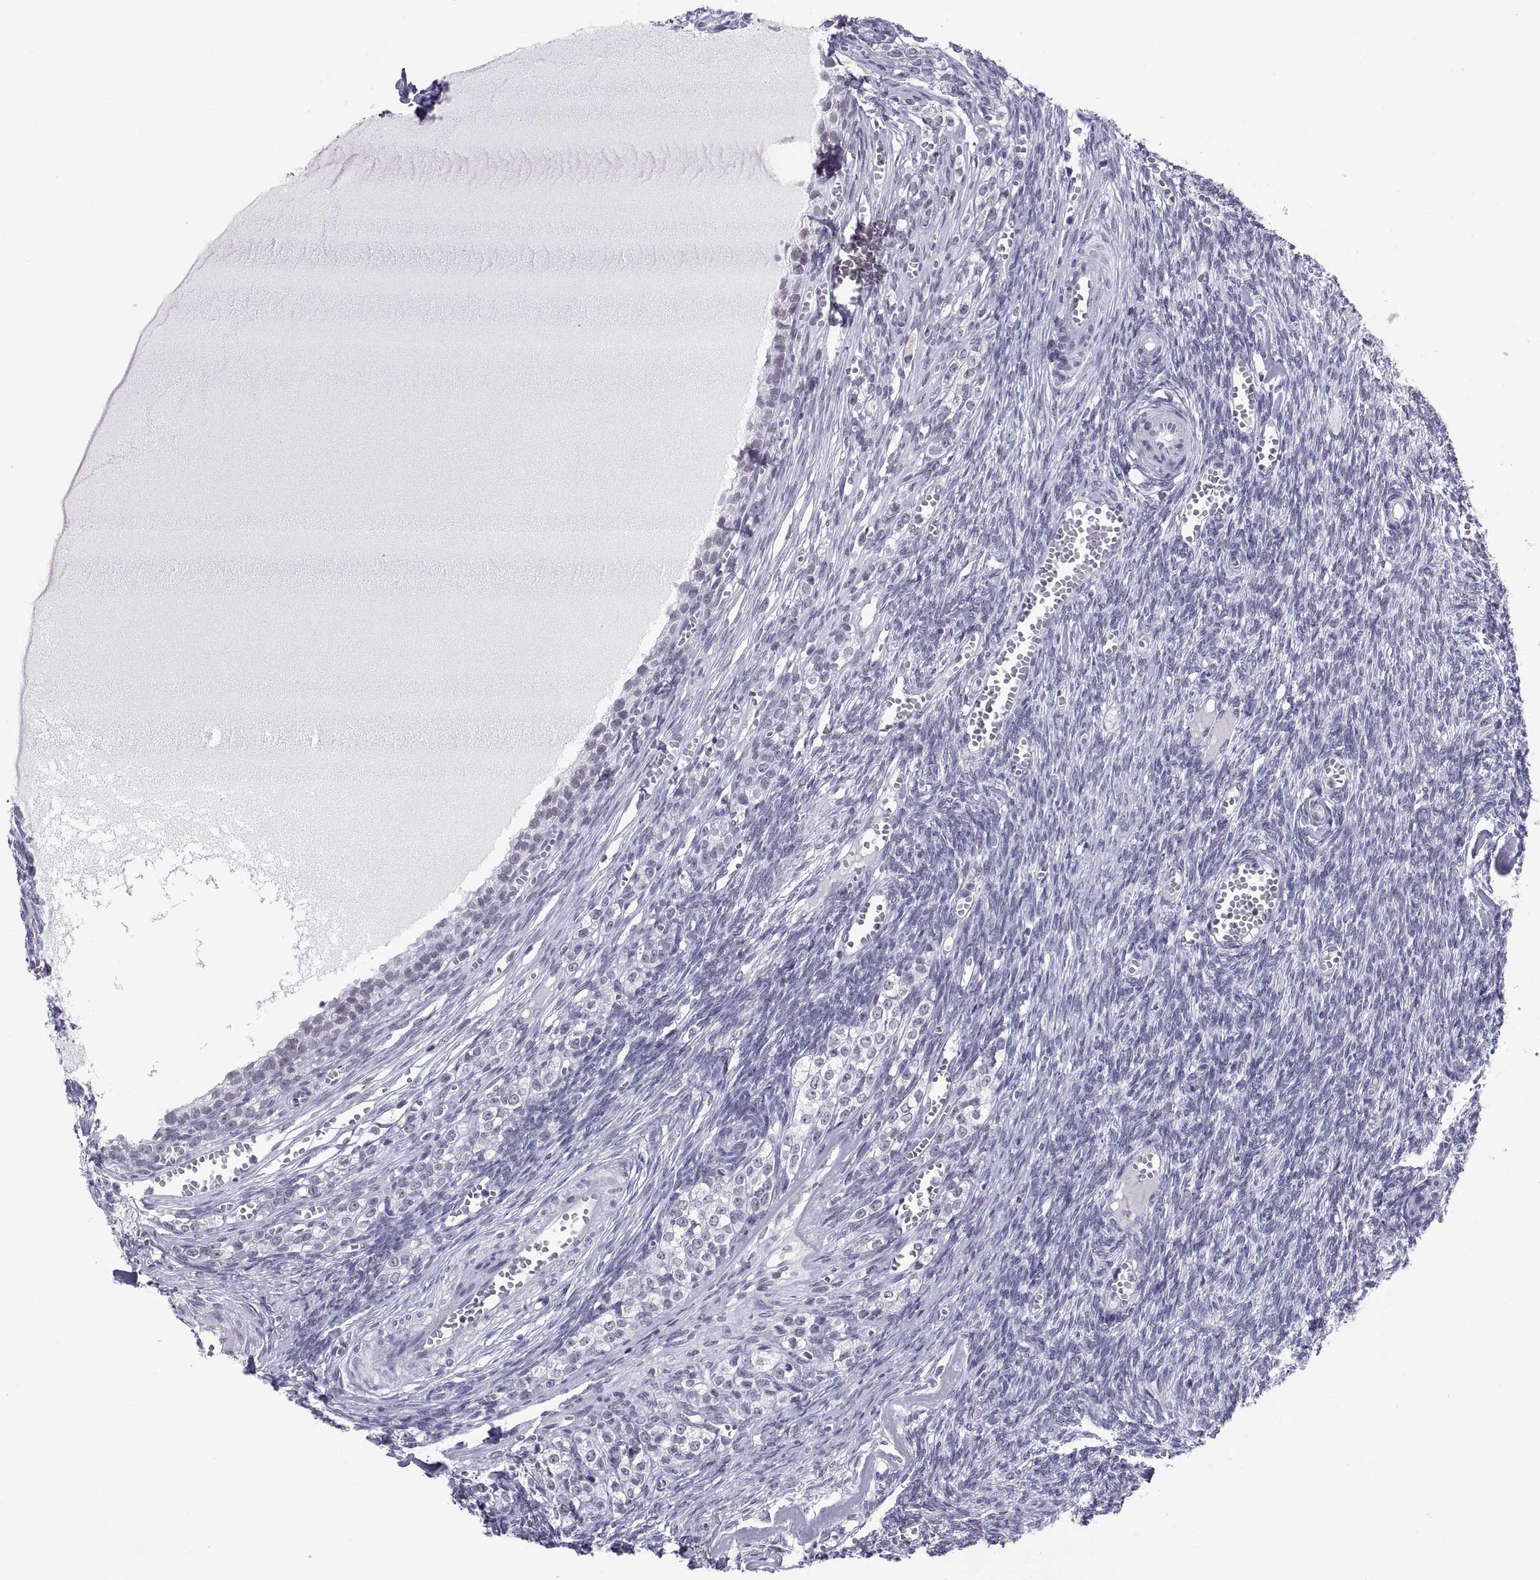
{"staining": {"intensity": "negative", "quantity": "none", "location": "none"}, "tissue": "ovary", "cell_type": "Follicle cells", "image_type": "normal", "snomed": [{"axis": "morphology", "description": "Normal tissue, NOS"}, {"axis": "topography", "description": "Ovary"}], "caption": "High magnification brightfield microscopy of normal ovary stained with DAB (brown) and counterstained with hematoxylin (blue): follicle cells show no significant expression.", "gene": "NEUROD6", "patient": {"sex": "female", "age": 43}}